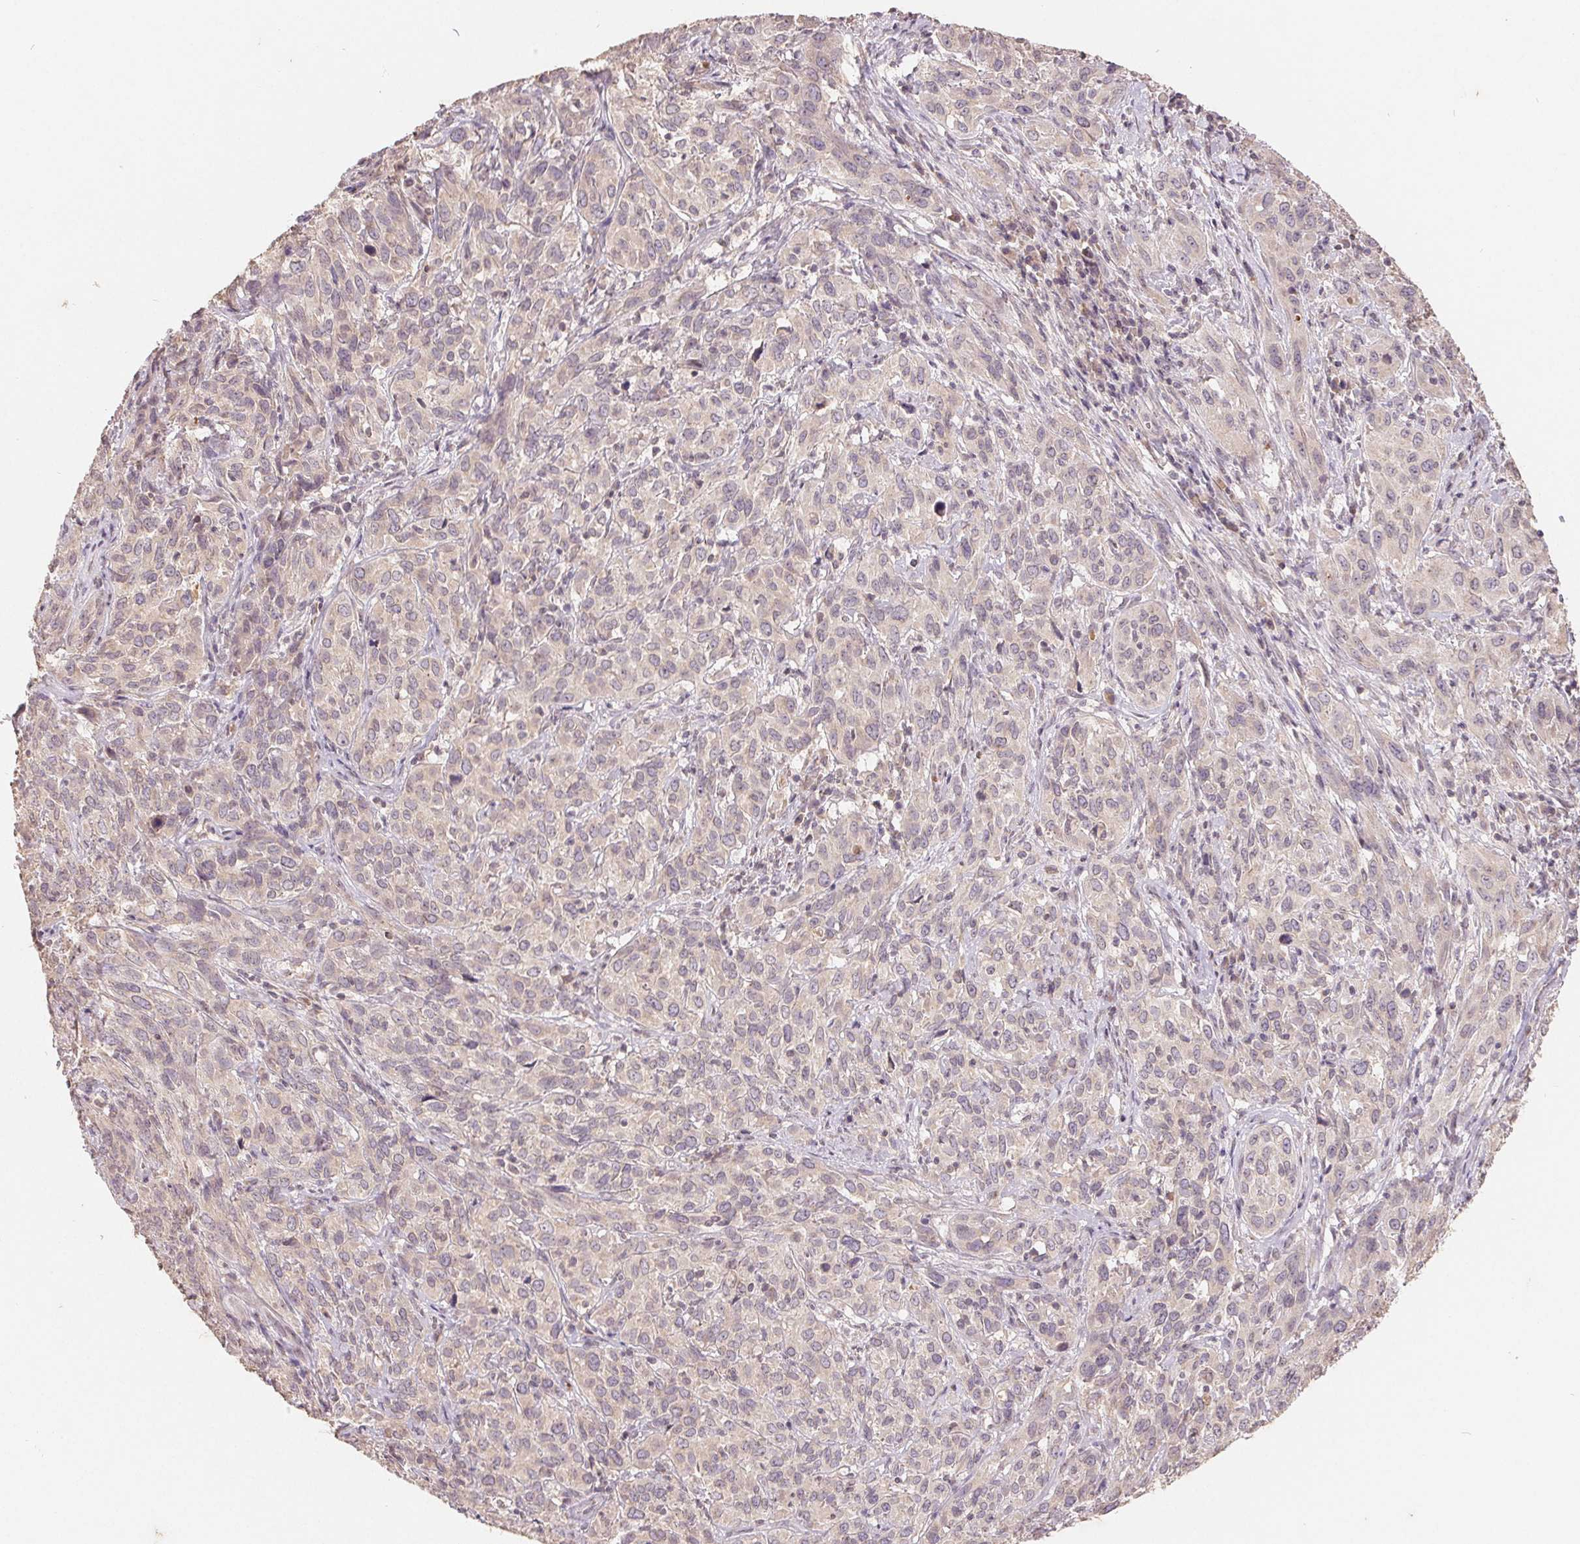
{"staining": {"intensity": "weak", "quantity": "<25%", "location": "cytoplasmic/membranous"}, "tissue": "cervical cancer", "cell_type": "Tumor cells", "image_type": "cancer", "snomed": [{"axis": "morphology", "description": "Squamous cell carcinoma, NOS"}, {"axis": "topography", "description": "Cervix"}], "caption": "A micrograph of cervical cancer stained for a protein reveals no brown staining in tumor cells.", "gene": "CDIPT", "patient": {"sex": "female", "age": 51}}